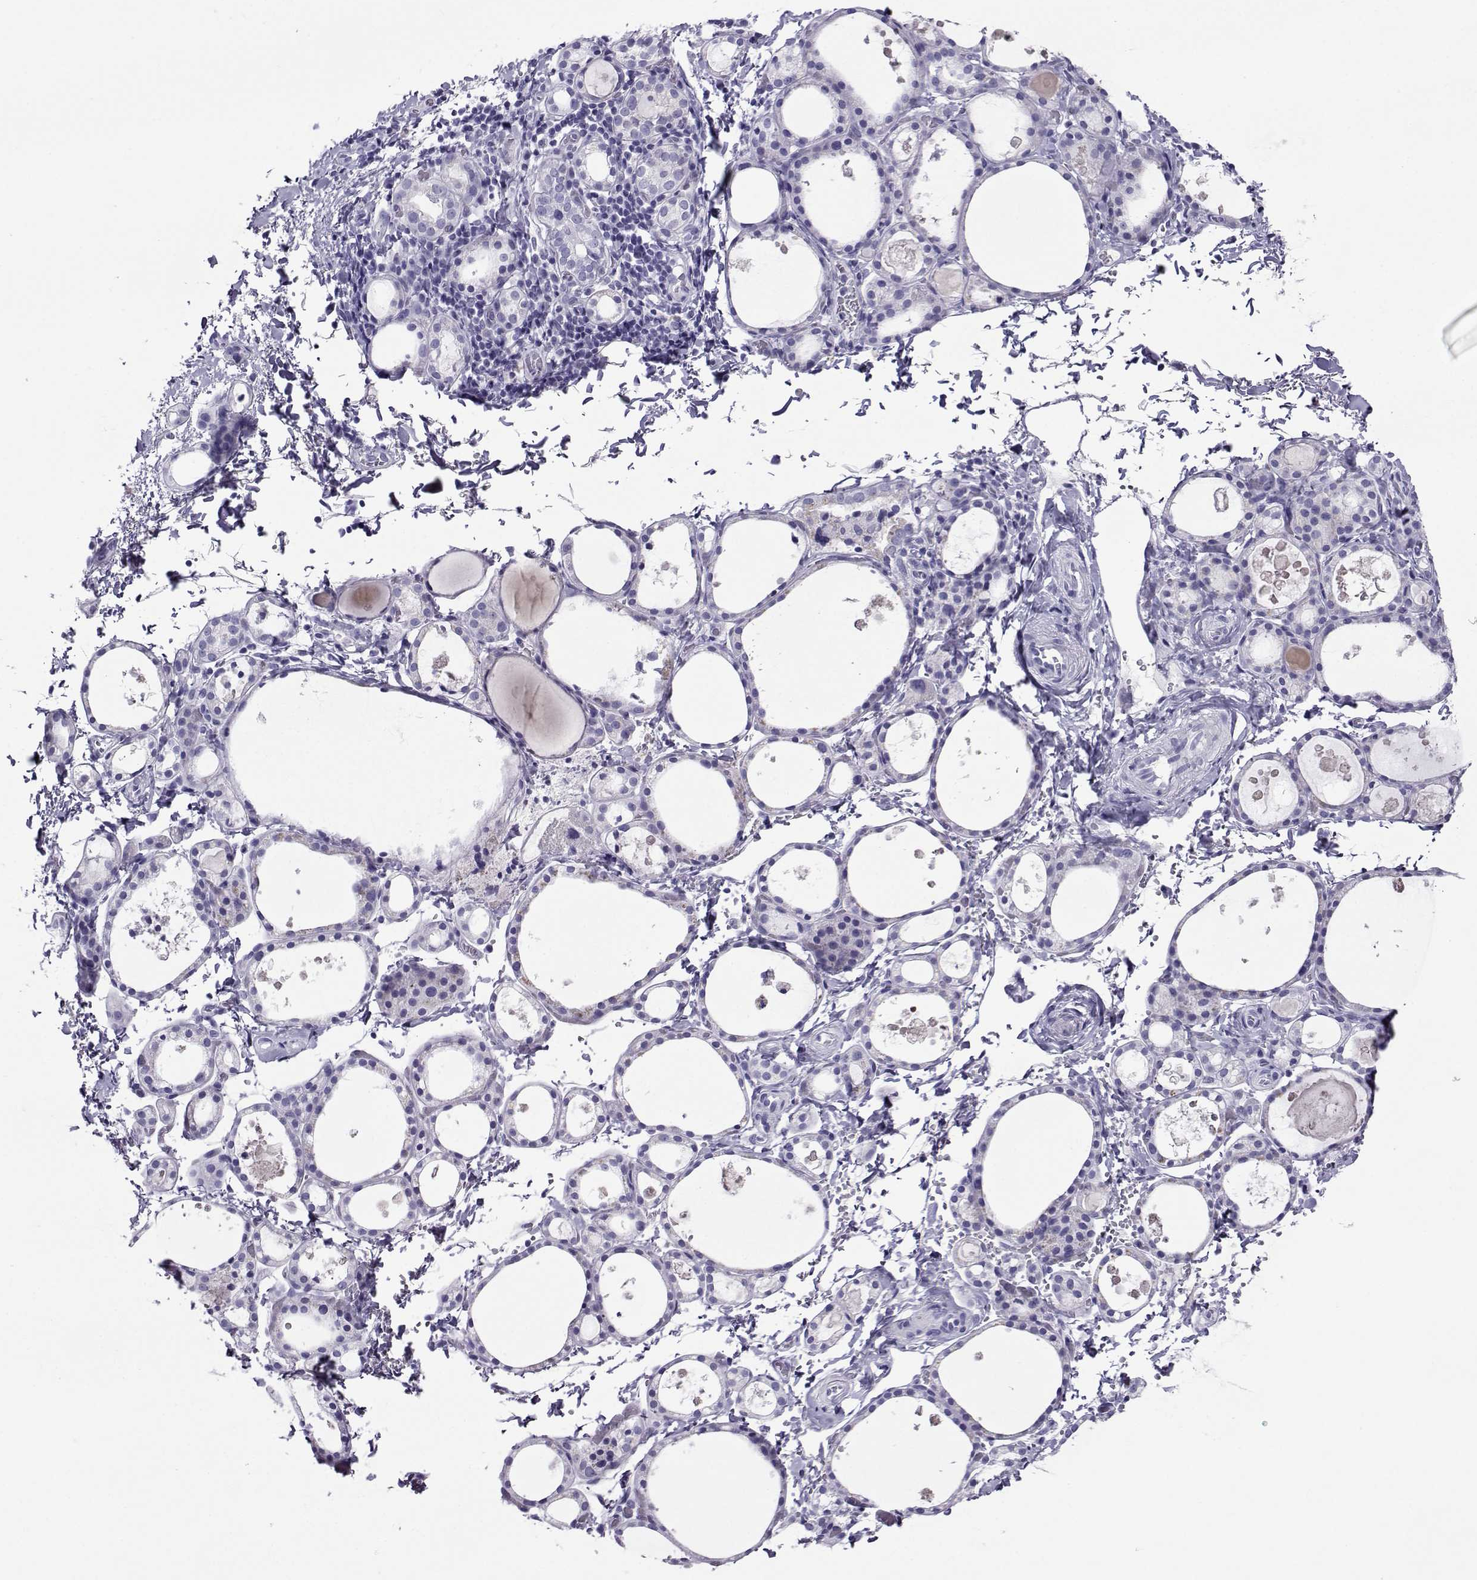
{"staining": {"intensity": "negative", "quantity": "none", "location": "none"}, "tissue": "thyroid gland", "cell_type": "Glandular cells", "image_type": "normal", "snomed": [{"axis": "morphology", "description": "Normal tissue, NOS"}, {"axis": "topography", "description": "Thyroid gland"}], "caption": "This photomicrograph is of normal thyroid gland stained with immunohistochemistry (IHC) to label a protein in brown with the nuclei are counter-stained blue. There is no expression in glandular cells.", "gene": "CRYBB1", "patient": {"sex": "male", "age": 68}}